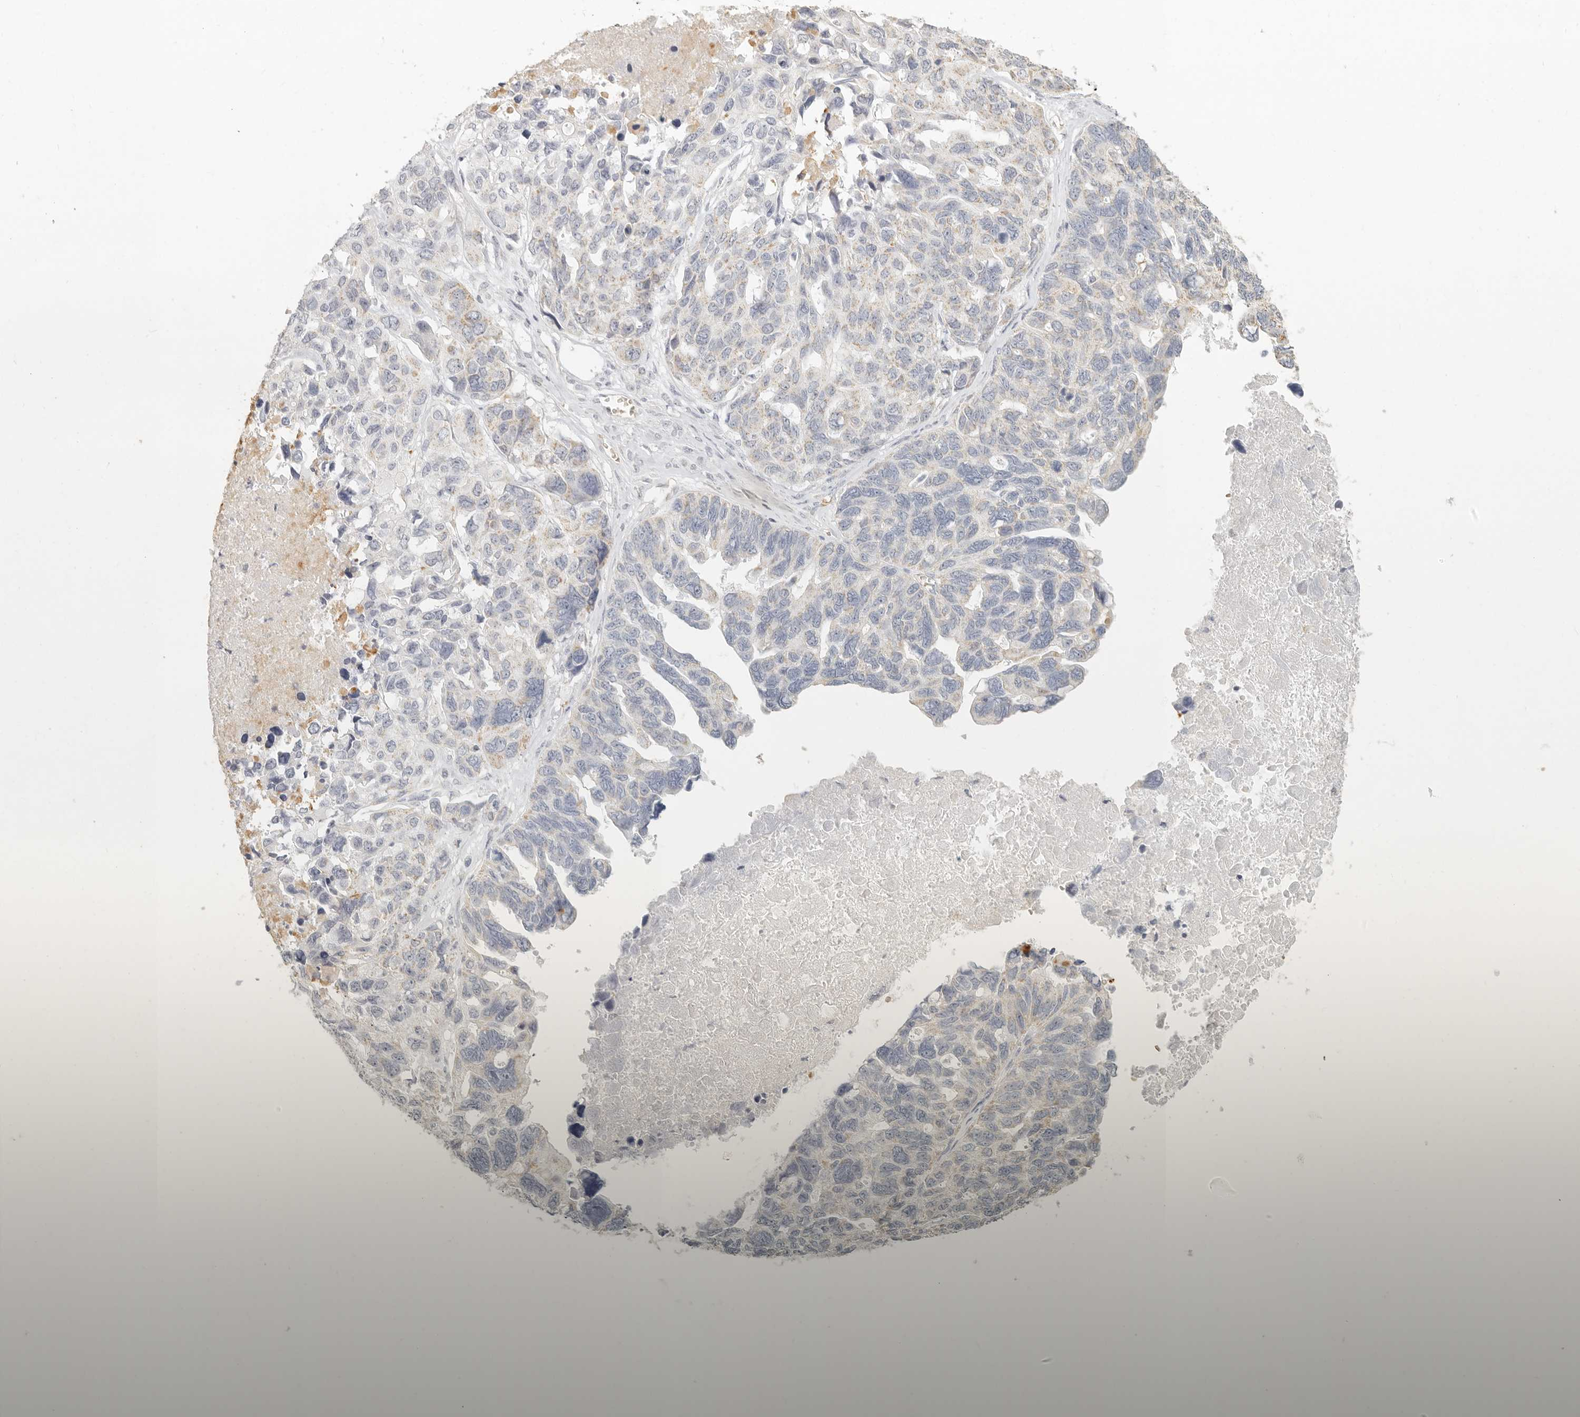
{"staining": {"intensity": "weak", "quantity": "<25%", "location": "cytoplasmic/membranous"}, "tissue": "ovarian cancer", "cell_type": "Tumor cells", "image_type": "cancer", "snomed": [{"axis": "morphology", "description": "Cystadenocarcinoma, serous, NOS"}, {"axis": "topography", "description": "Ovary"}], "caption": "Human serous cystadenocarcinoma (ovarian) stained for a protein using immunohistochemistry (IHC) reveals no staining in tumor cells.", "gene": "NIBAN1", "patient": {"sex": "female", "age": 79}}